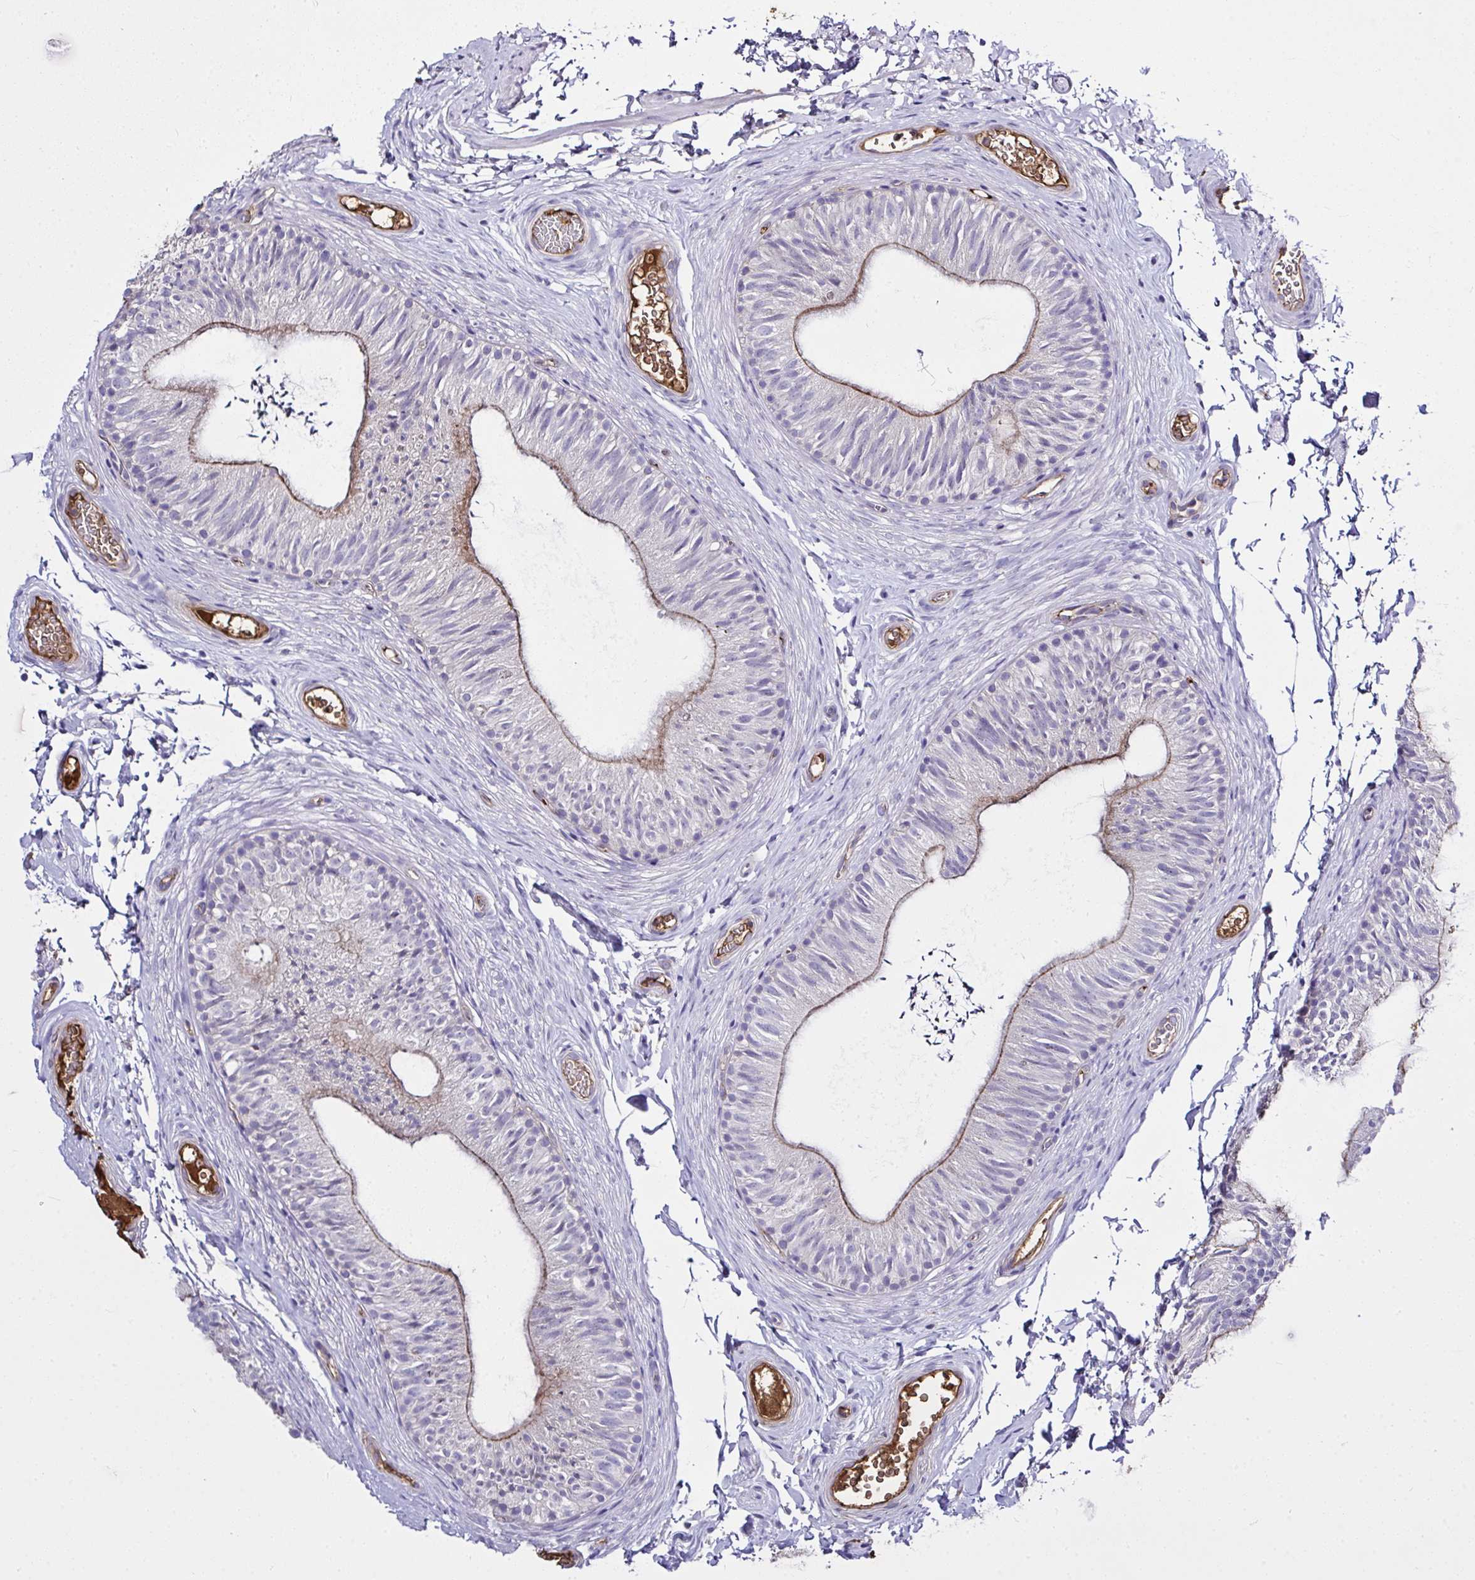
{"staining": {"intensity": "strong", "quantity": "25%-75%", "location": "cytoplasmic/membranous"}, "tissue": "epididymis", "cell_type": "Glandular cells", "image_type": "normal", "snomed": [{"axis": "morphology", "description": "Normal tissue, NOS"}, {"axis": "topography", "description": "Epididymis, spermatic cord, NOS"}, {"axis": "topography", "description": "Epididymis"}, {"axis": "topography", "description": "Peripheral nerve tissue"}], "caption": "A micrograph of human epididymis stained for a protein exhibits strong cytoplasmic/membranous brown staining in glandular cells. (Stains: DAB in brown, nuclei in blue, Microscopy: brightfield microscopy at high magnification).", "gene": "ZNF813", "patient": {"sex": "male", "age": 29}}